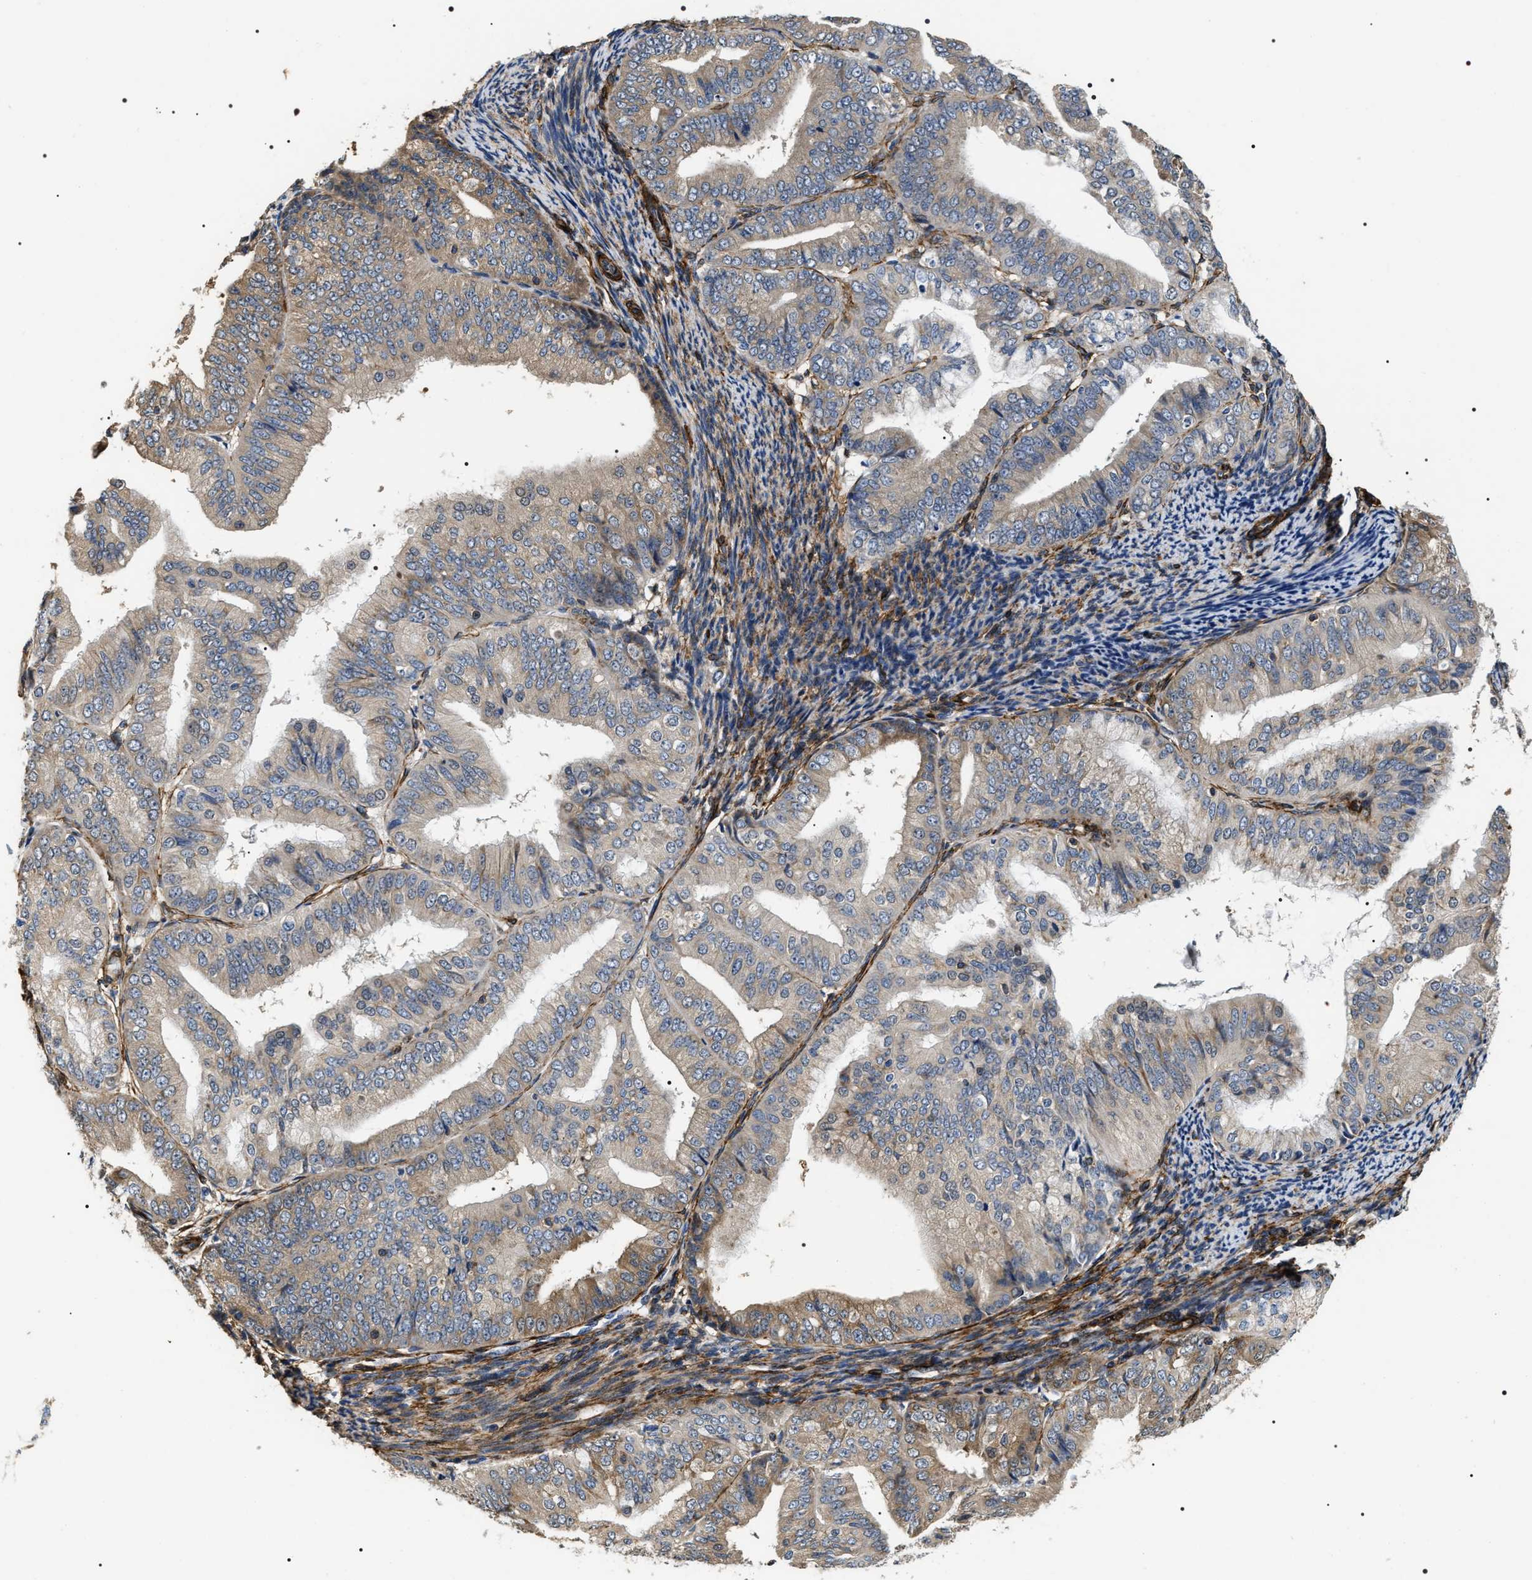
{"staining": {"intensity": "weak", "quantity": "<25%", "location": "cytoplasmic/membranous"}, "tissue": "endometrial cancer", "cell_type": "Tumor cells", "image_type": "cancer", "snomed": [{"axis": "morphology", "description": "Adenocarcinoma, NOS"}, {"axis": "topography", "description": "Endometrium"}], "caption": "IHC of endometrial cancer reveals no staining in tumor cells.", "gene": "ZC3HAV1L", "patient": {"sex": "female", "age": 63}}